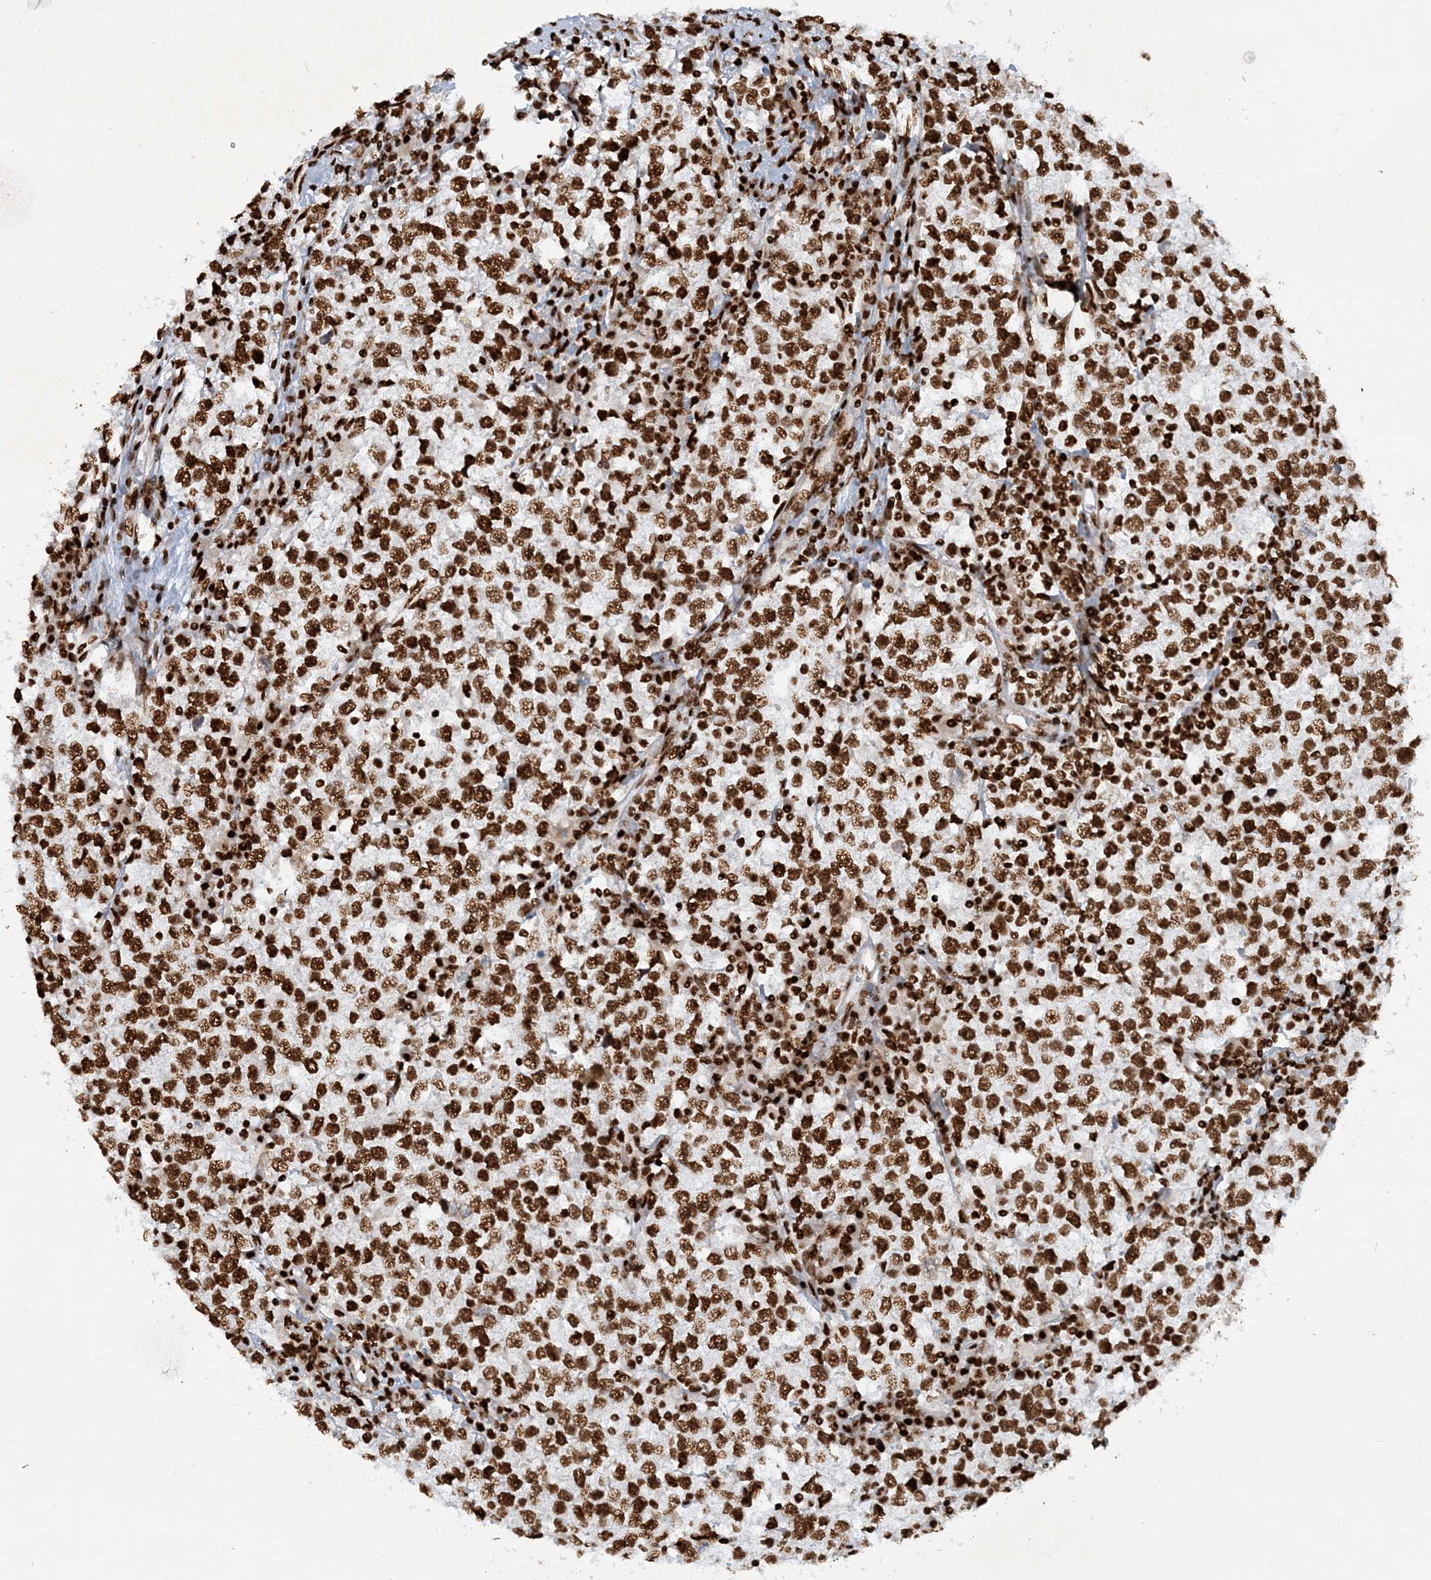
{"staining": {"intensity": "strong", "quantity": ">75%", "location": "nuclear"}, "tissue": "testis cancer", "cell_type": "Tumor cells", "image_type": "cancer", "snomed": [{"axis": "morphology", "description": "Seminoma, NOS"}, {"axis": "topography", "description": "Testis"}], "caption": "Seminoma (testis) stained for a protein (brown) displays strong nuclear positive positivity in approximately >75% of tumor cells.", "gene": "DELE1", "patient": {"sex": "male", "age": 65}}